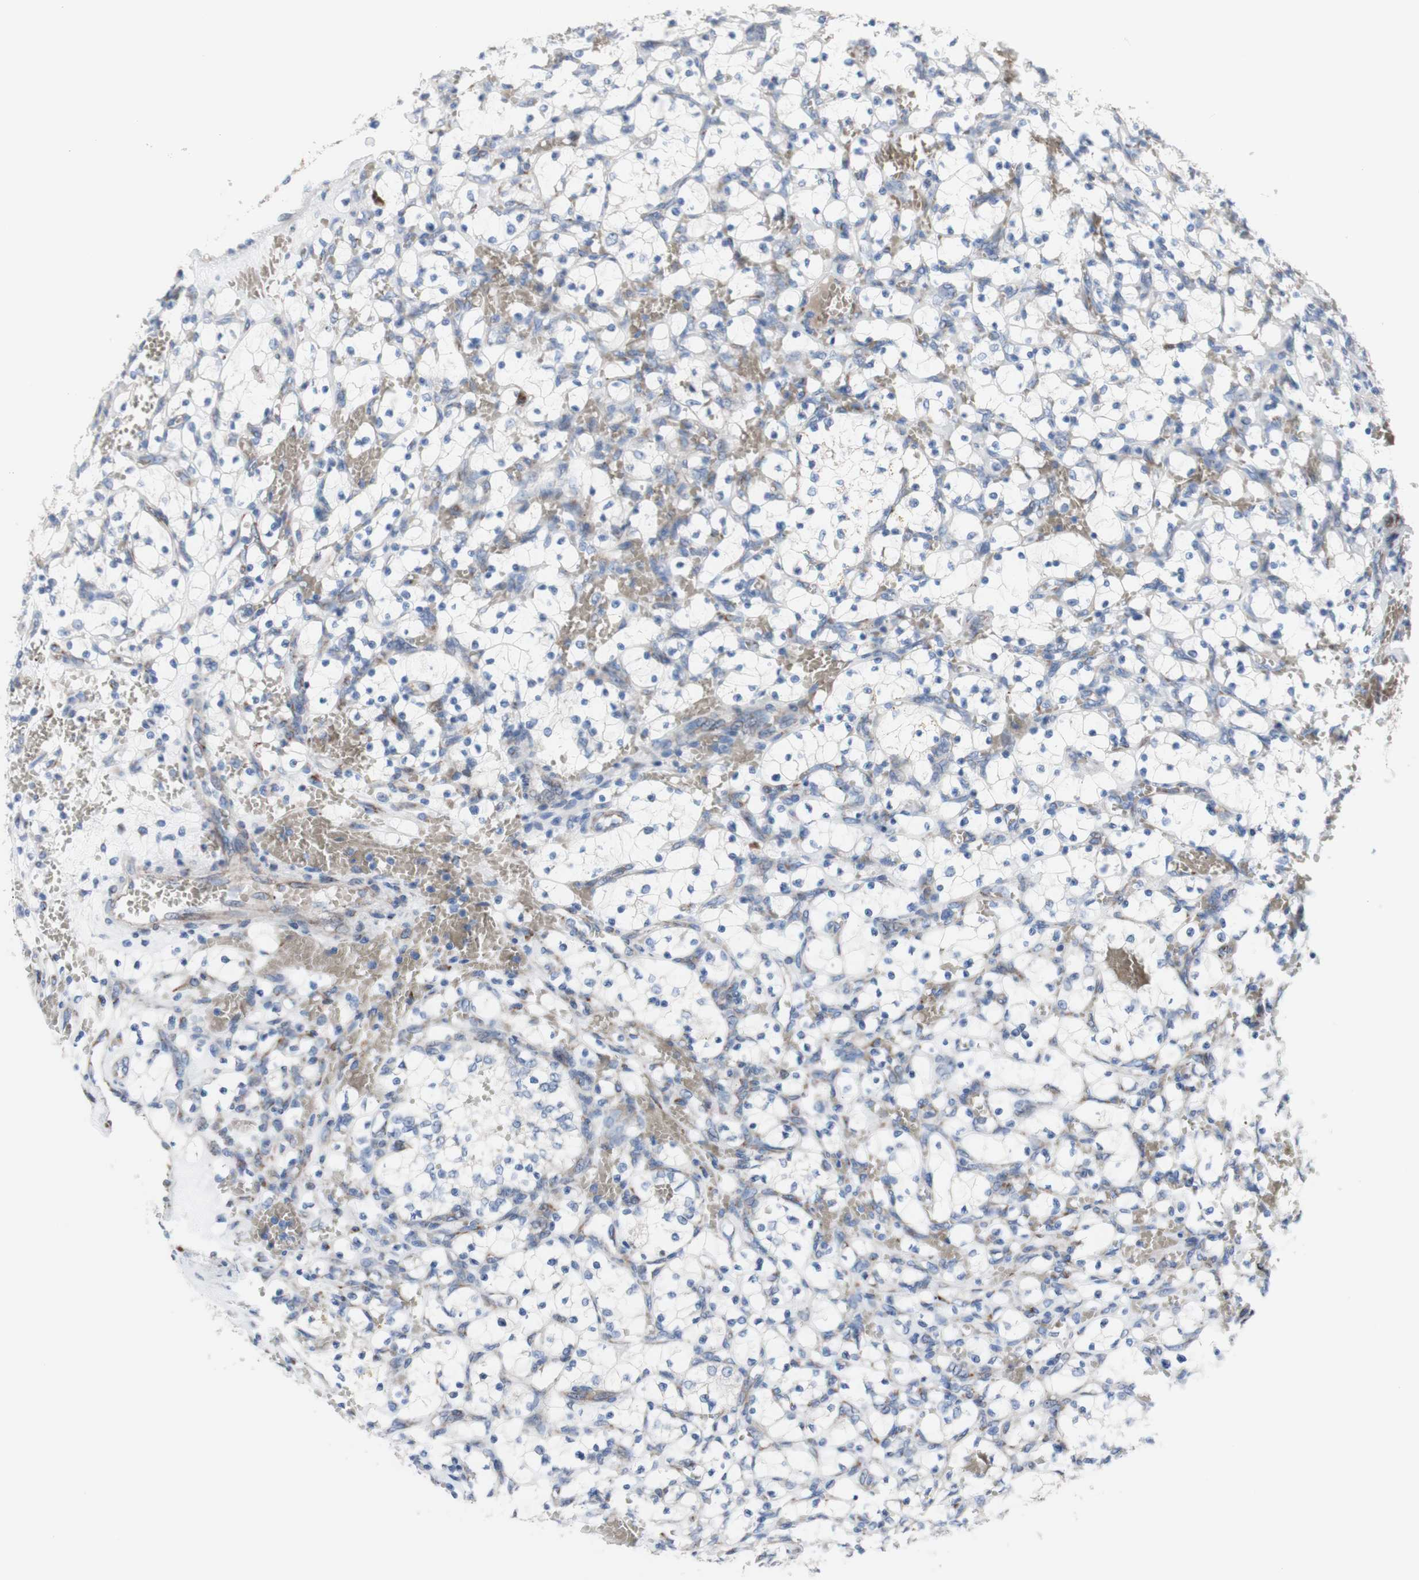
{"staining": {"intensity": "negative", "quantity": "none", "location": "none"}, "tissue": "renal cancer", "cell_type": "Tumor cells", "image_type": "cancer", "snomed": [{"axis": "morphology", "description": "Adenocarcinoma, NOS"}, {"axis": "topography", "description": "Kidney"}], "caption": "The photomicrograph shows no staining of tumor cells in renal cancer.", "gene": "AGPAT5", "patient": {"sex": "female", "age": 69}}